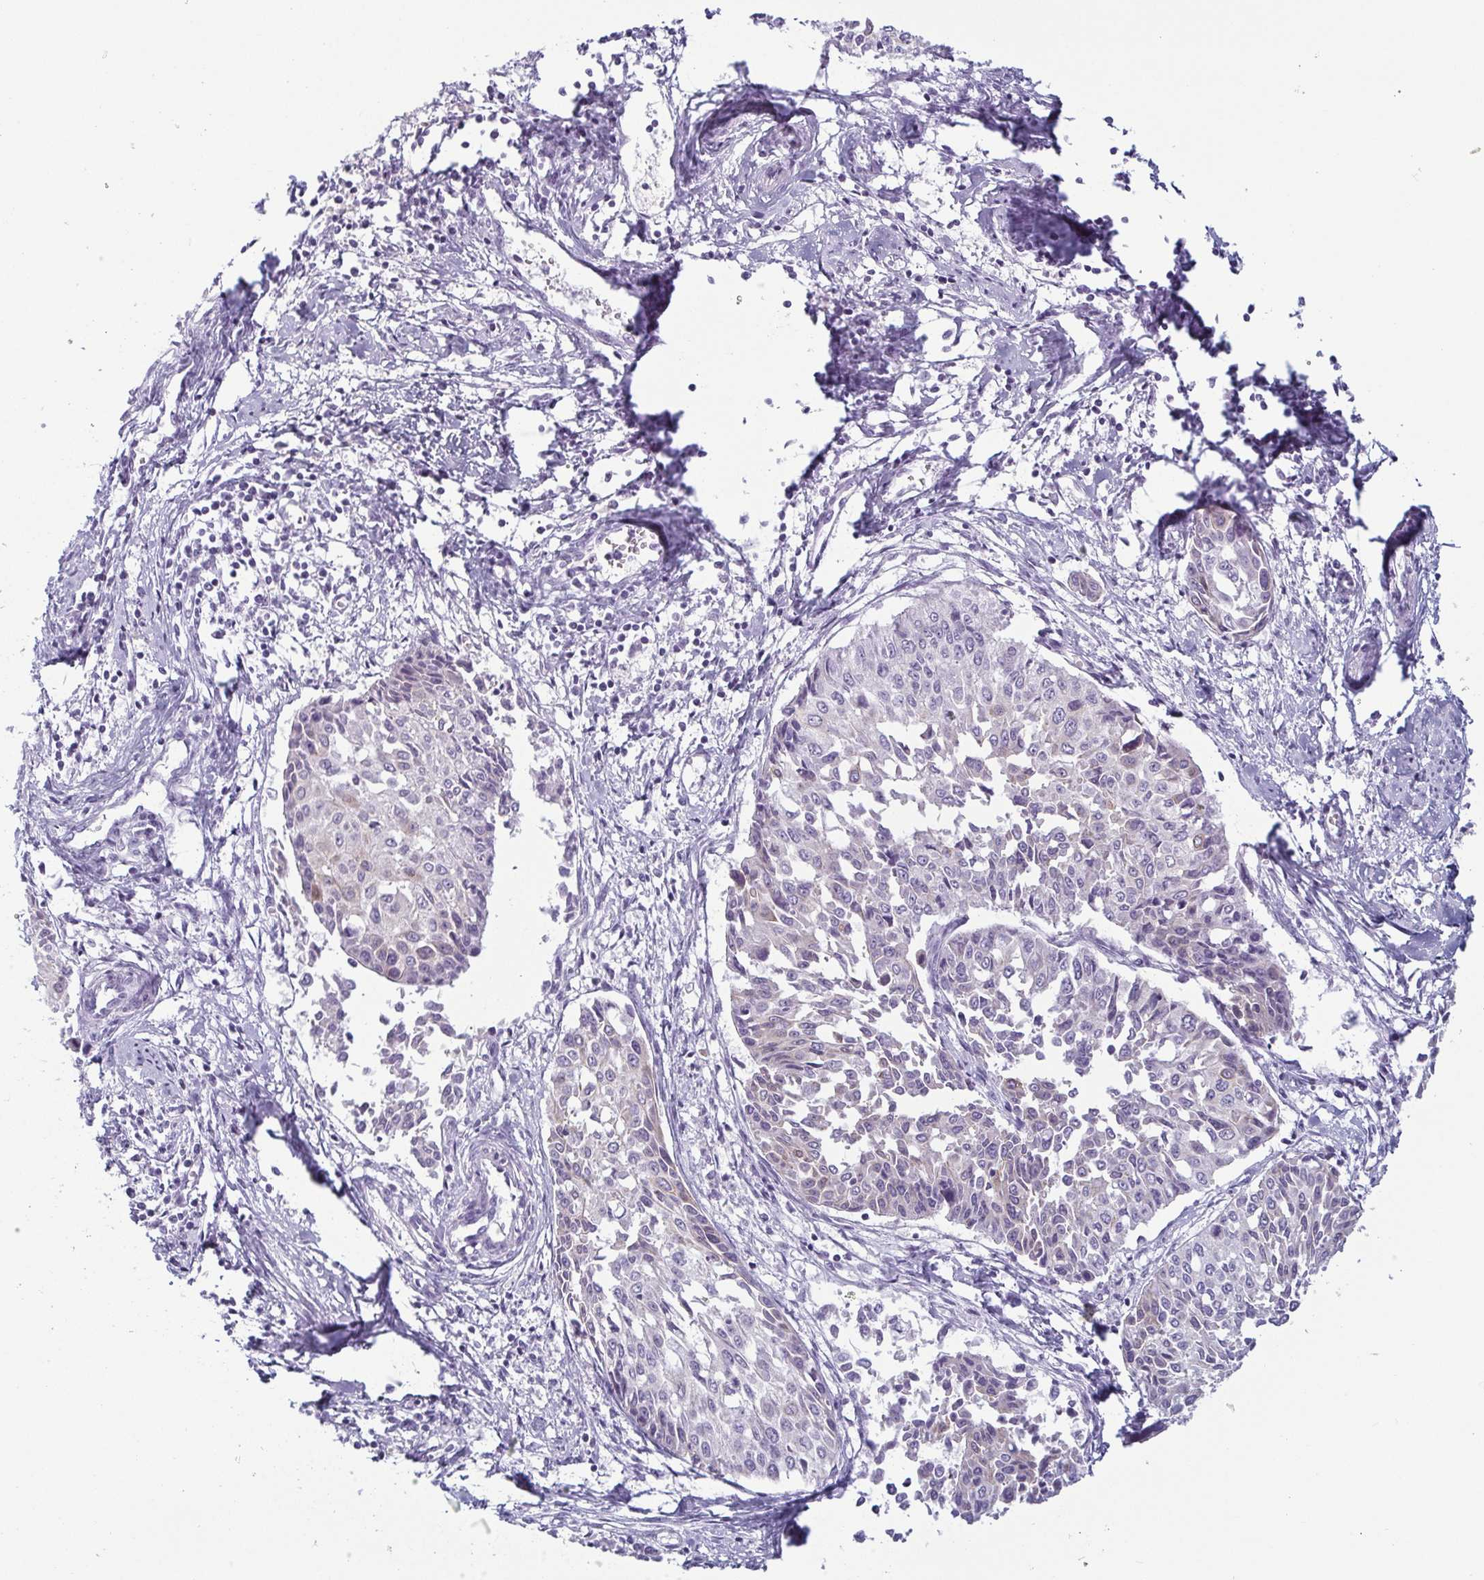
{"staining": {"intensity": "moderate", "quantity": "<25%", "location": "cytoplasmic/membranous"}, "tissue": "cervical cancer", "cell_type": "Tumor cells", "image_type": "cancer", "snomed": [{"axis": "morphology", "description": "Squamous cell carcinoma, NOS"}, {"axis": "topography", "description": "Cervix"}], "caption": "Cervical squamous cell carcinoma tissue exhibits moderate cytoplasmic/membranous staining in about <25% of tumor cells, visualized by immunohistochemistry.", "gene": "KRT78", "patient": {"sex": "female", "age": 50}}